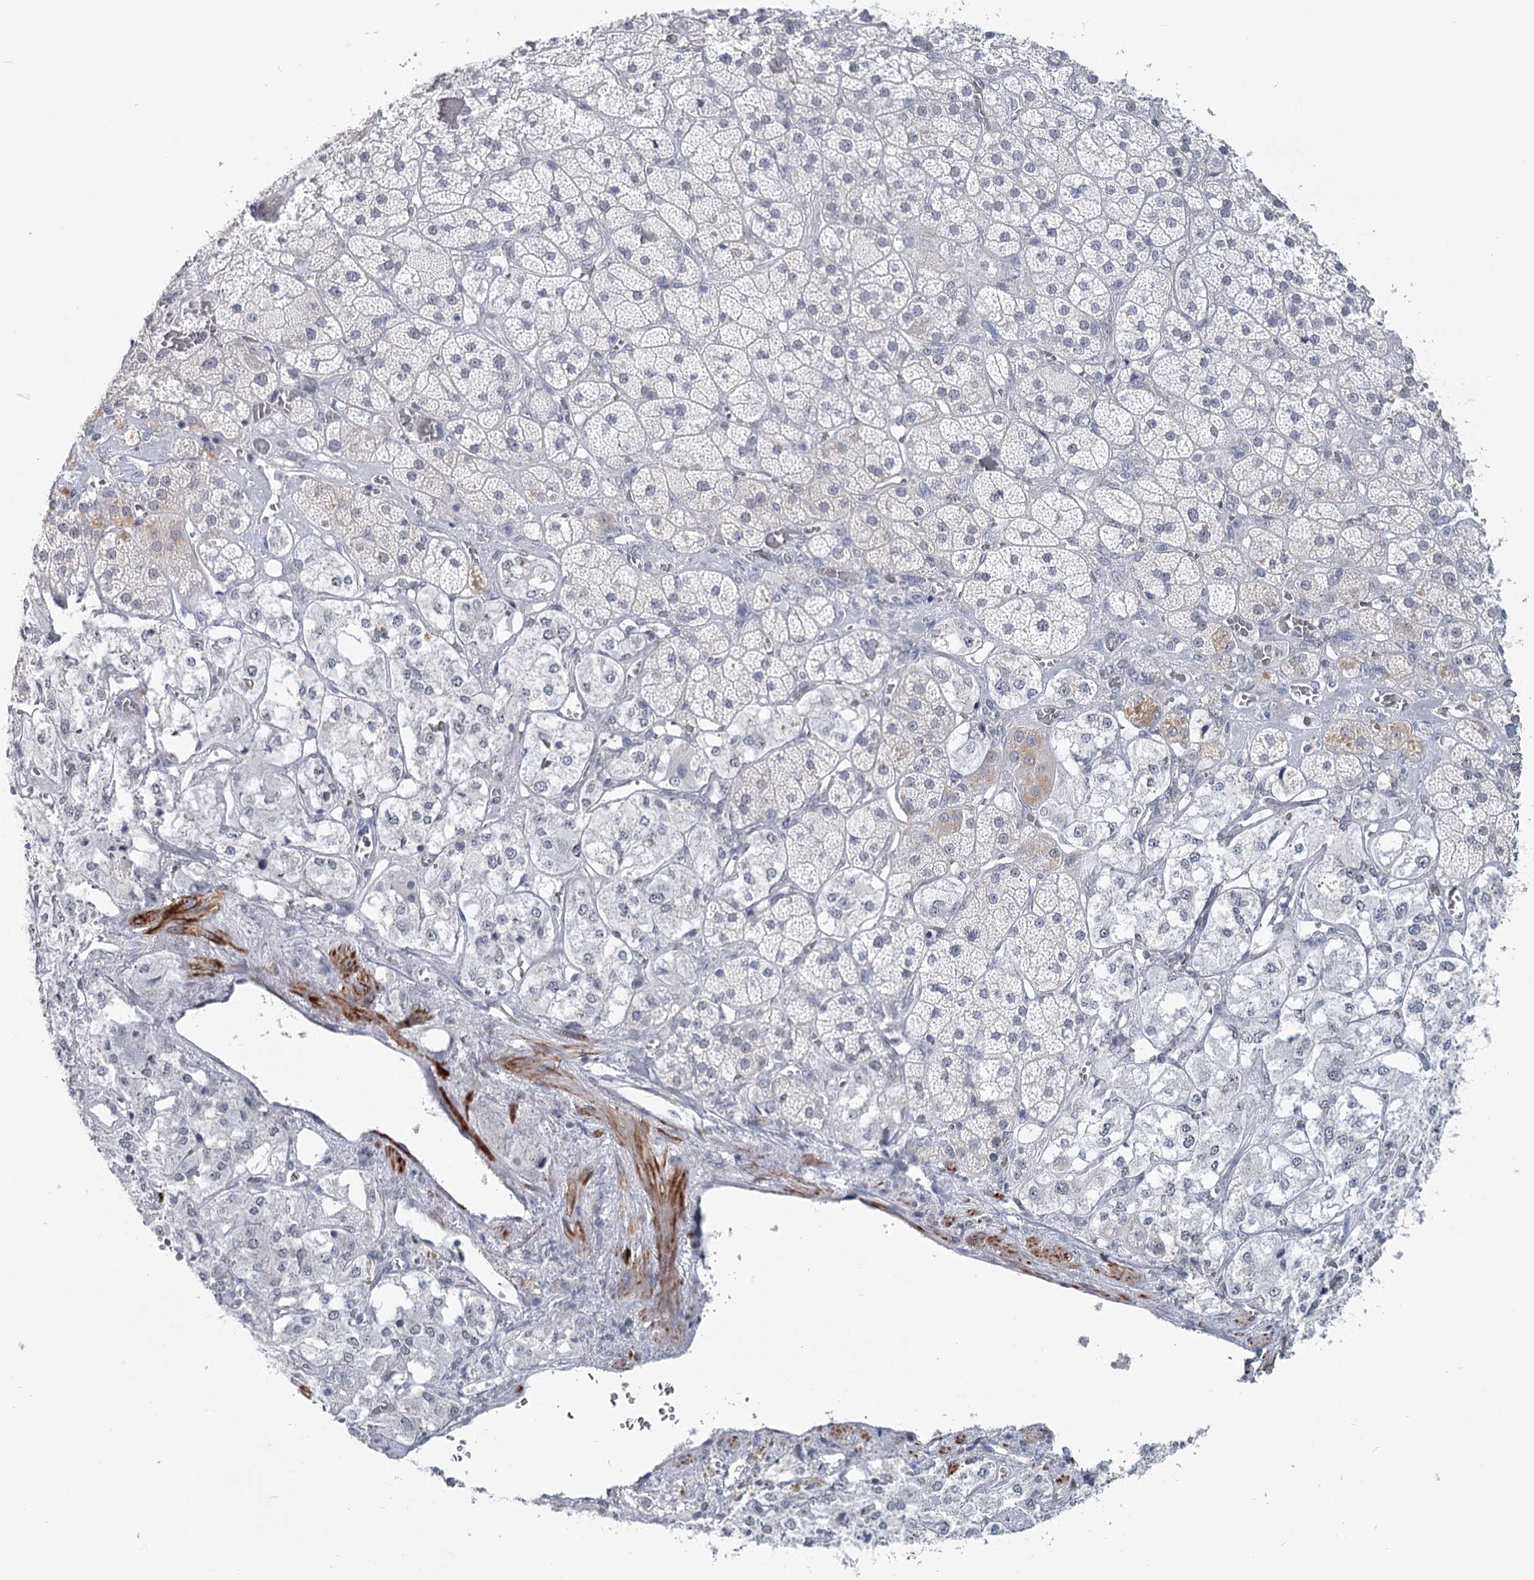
{"staining": {"intensity": "negative", "quantity": "none", "location": "none"}, "tissue": "adrenal gland", "cell_type": "Glandular cells", "image_type": "normal", "snomed": [{"axis": "morphology", "description": "Normal tissue, NOS"}, {"axis": "topography", "description": "Adrenal gland"}], "caption": "This is an IHC photomicrograph of normal human adrenal gland. There is no expression in glandular cells.", "gene": "TMEM70", "patient": {"sex": "male", "age": 57}}